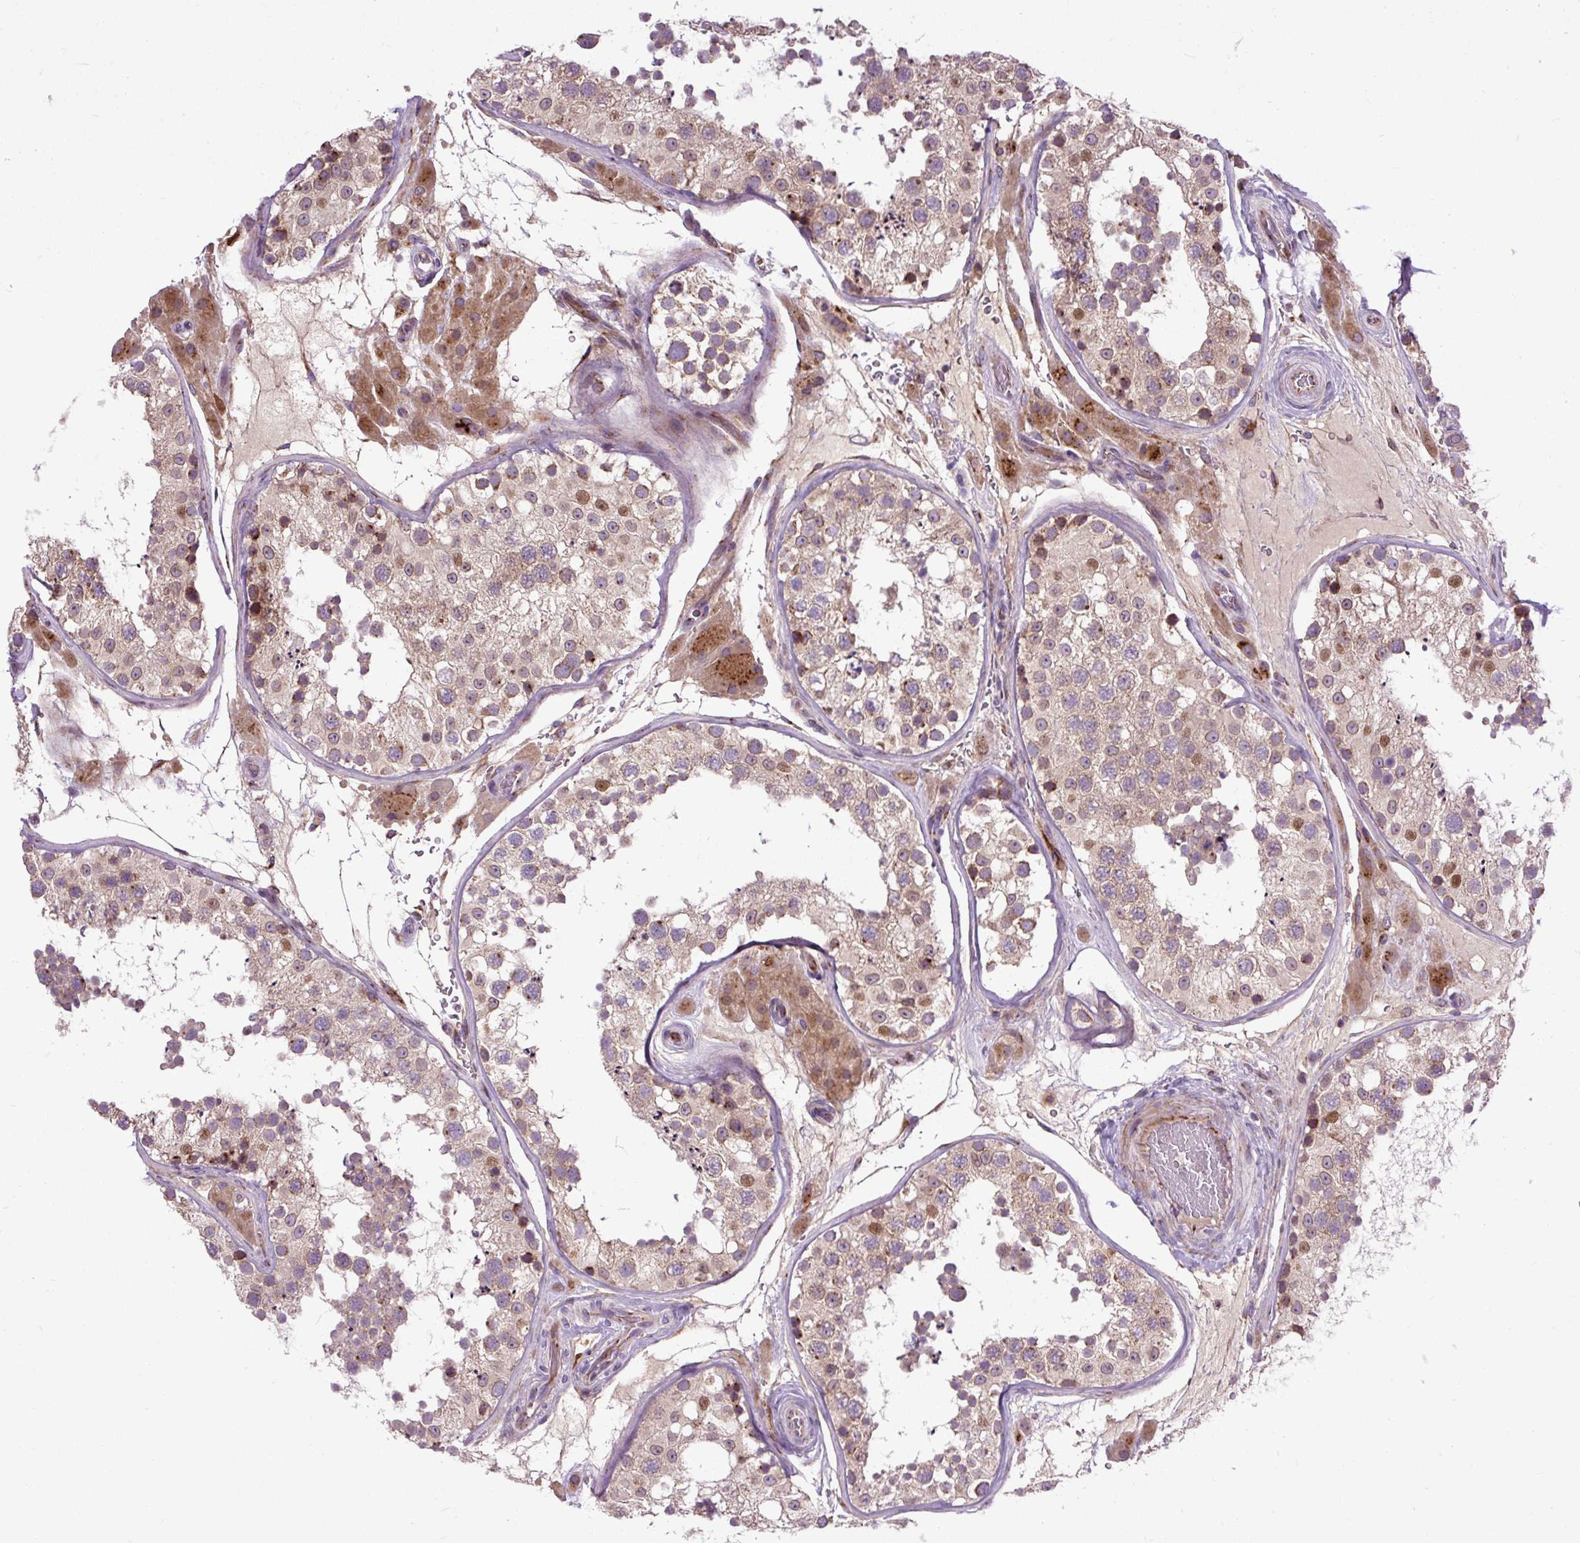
{"staining": {"intensity": "moderate", "quantity": "25%-75%", "location": "cytoplasmic/membranous"}, "tissue": "testis", "cell_type": "Cells in seminiferous ducts", "image_type": "normal", "snomed": [{"axis": "morphology", "description": "Normal tissue, NOS"}, {"axis": "topography", "description": "Testis"}], "caption": "Immunohistochemistry (IHC) (DAB) staining of unremarkable testis demonstrates moderate cytoplasmic/membranous protein staining in about 25%-75% of cells in seminiferous ducts. (DAB (3,3'-diaminobenzidine) IHC, brown staining for protein, blue staining for nuclei).", "gene": "MSMP", "patient": {"sex": "male", "age": 26}}